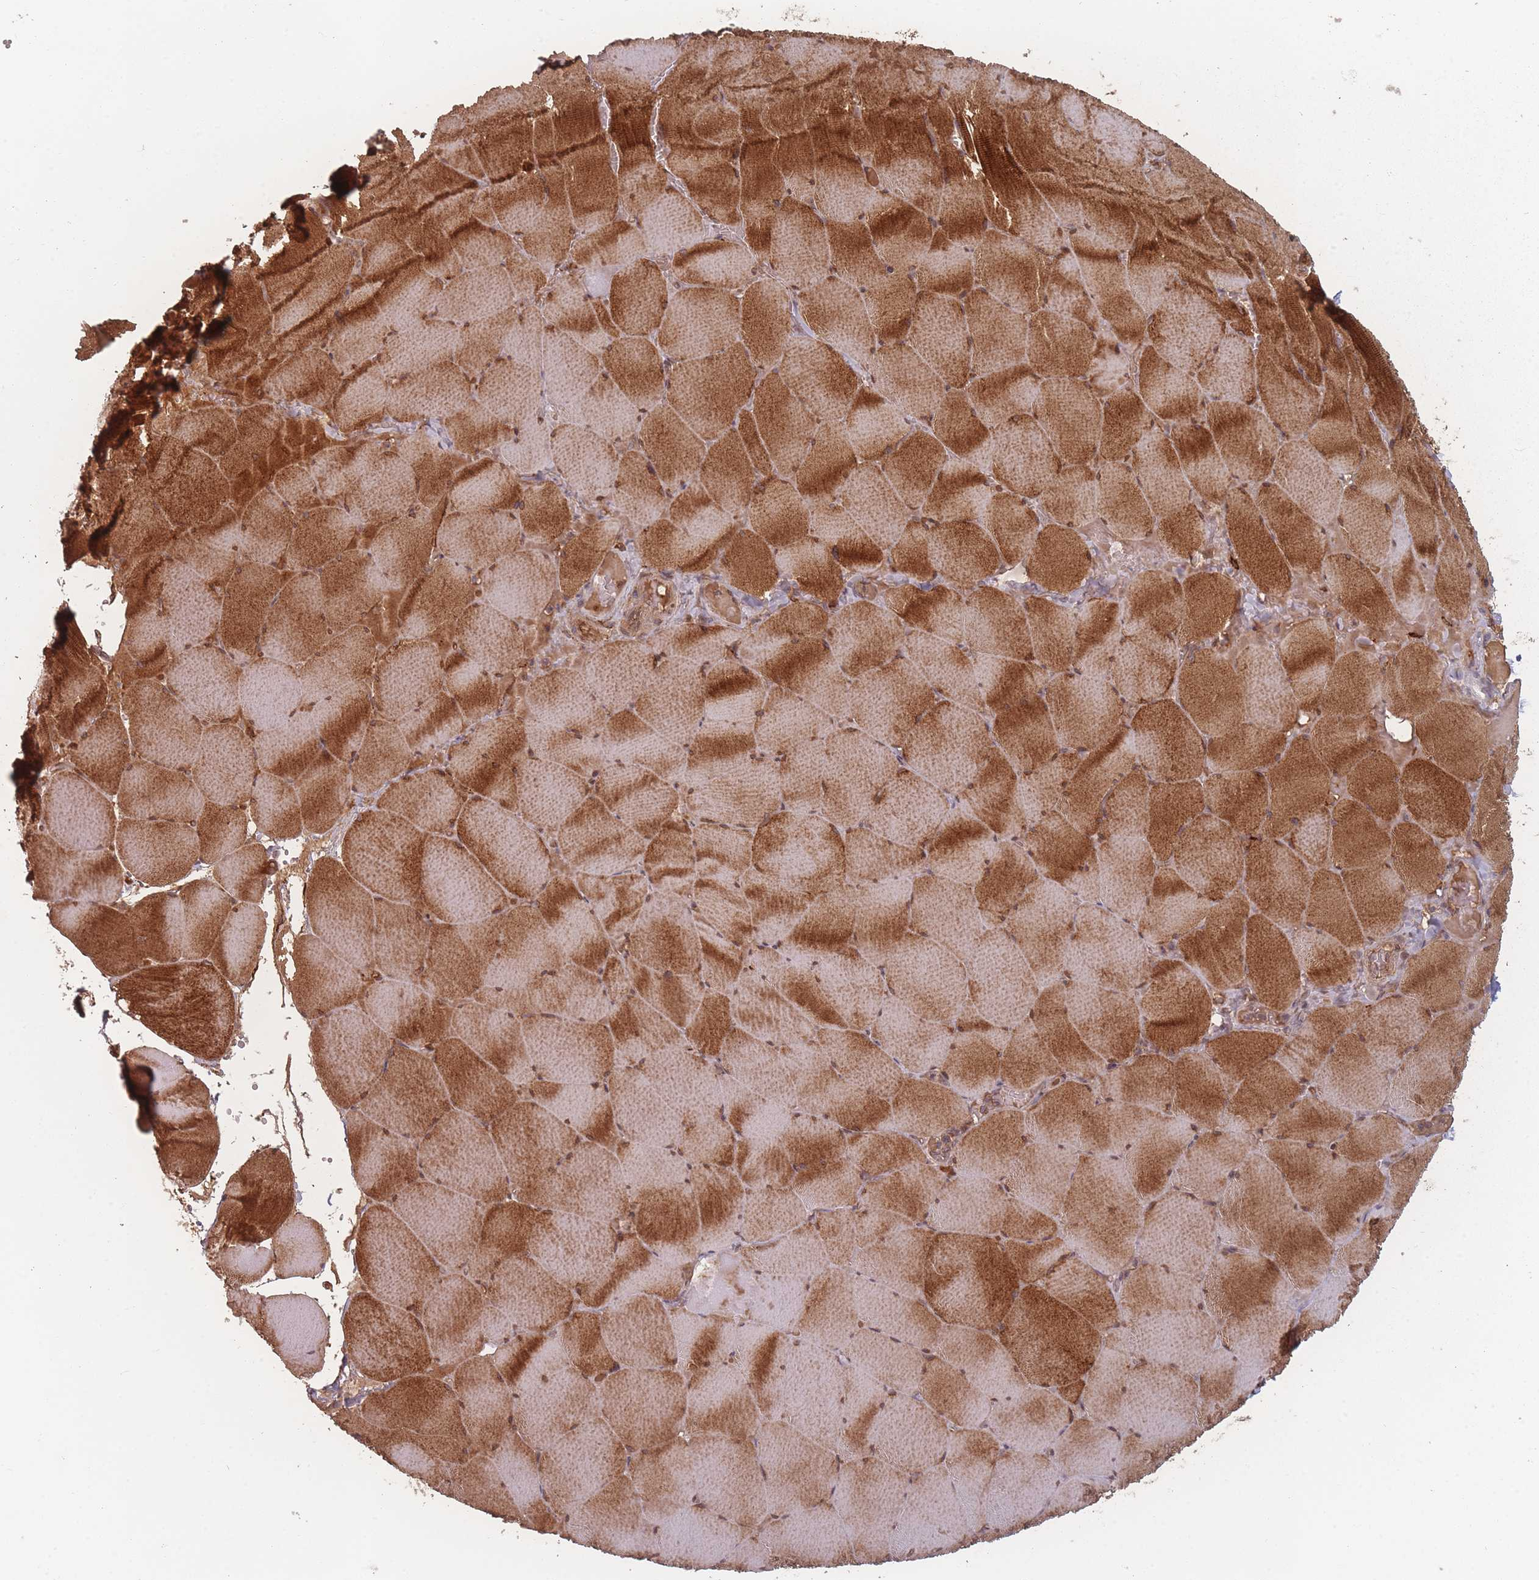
{"staining": {"intensity": "moderate", "quantity": ">75%", "location": "cytoplasmic/membranous,nuclear"}, "tissue": "skeletal muscle", "cell_type": "Myocytes", "image_type": "normal", "snomed": [{"axis": "morphology", "description": "Normal tissue, NOS"}, {"axis": "topography", "description": "Skeletal muscle"}, {"axis": "topography", "description": "Head-Neck"}], "caption": "Protein staining by immunohistochemistry (IHC) reveals moderate cytoplasmic/membranous,nuclear staining in approximately >75% of myocytes in benign skeletal muscle.", "gene": "HAGH", "patient": {"sex": "male", "age": 66}}